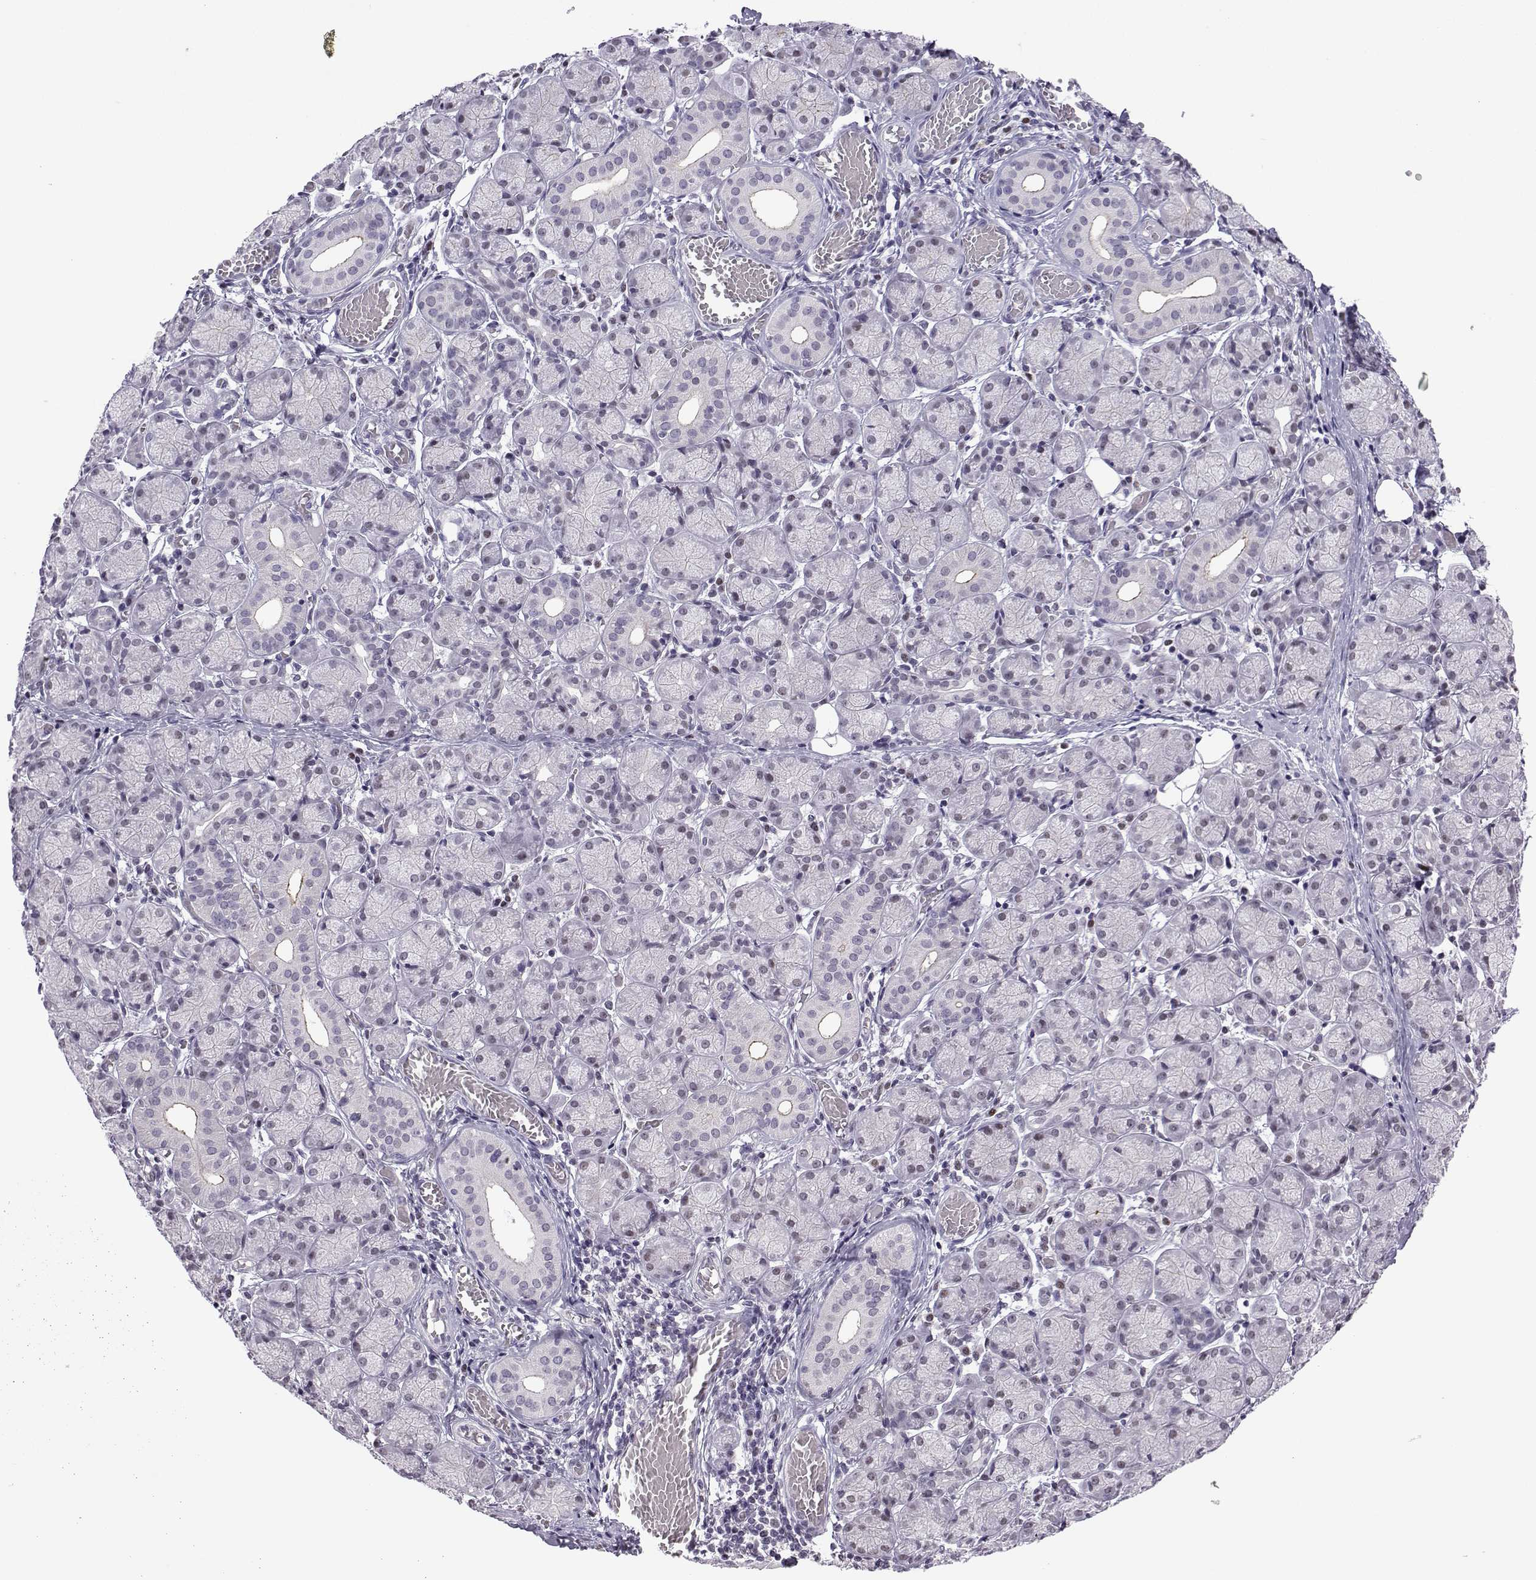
{"staining": {"intensity": "negative", "quantity": "none", "location": "none"}, "tissue": "salivary gland", "cell_type": "Glandular cells", "image_type": "normal", "snomed": [{"axis": "morphology", "description": "Normal tissue, NOS"}, {"axis": "topography", "description": "Salivary gland"}, {"axis": "topography", "description": "Peripheral nerve tissue"}], "caption": "IHC micrograph of normal human salivary gland stained for a protein (brown), which demonstrates no staining in glandular cells. The staining was performed using DAB to visualize the protein expression in brown, while the nuclei were stained in blue with hematoxylin (Magnification: 20x).", "gene": "INCENP", "patient": {"sex": "female", "age": 24}}